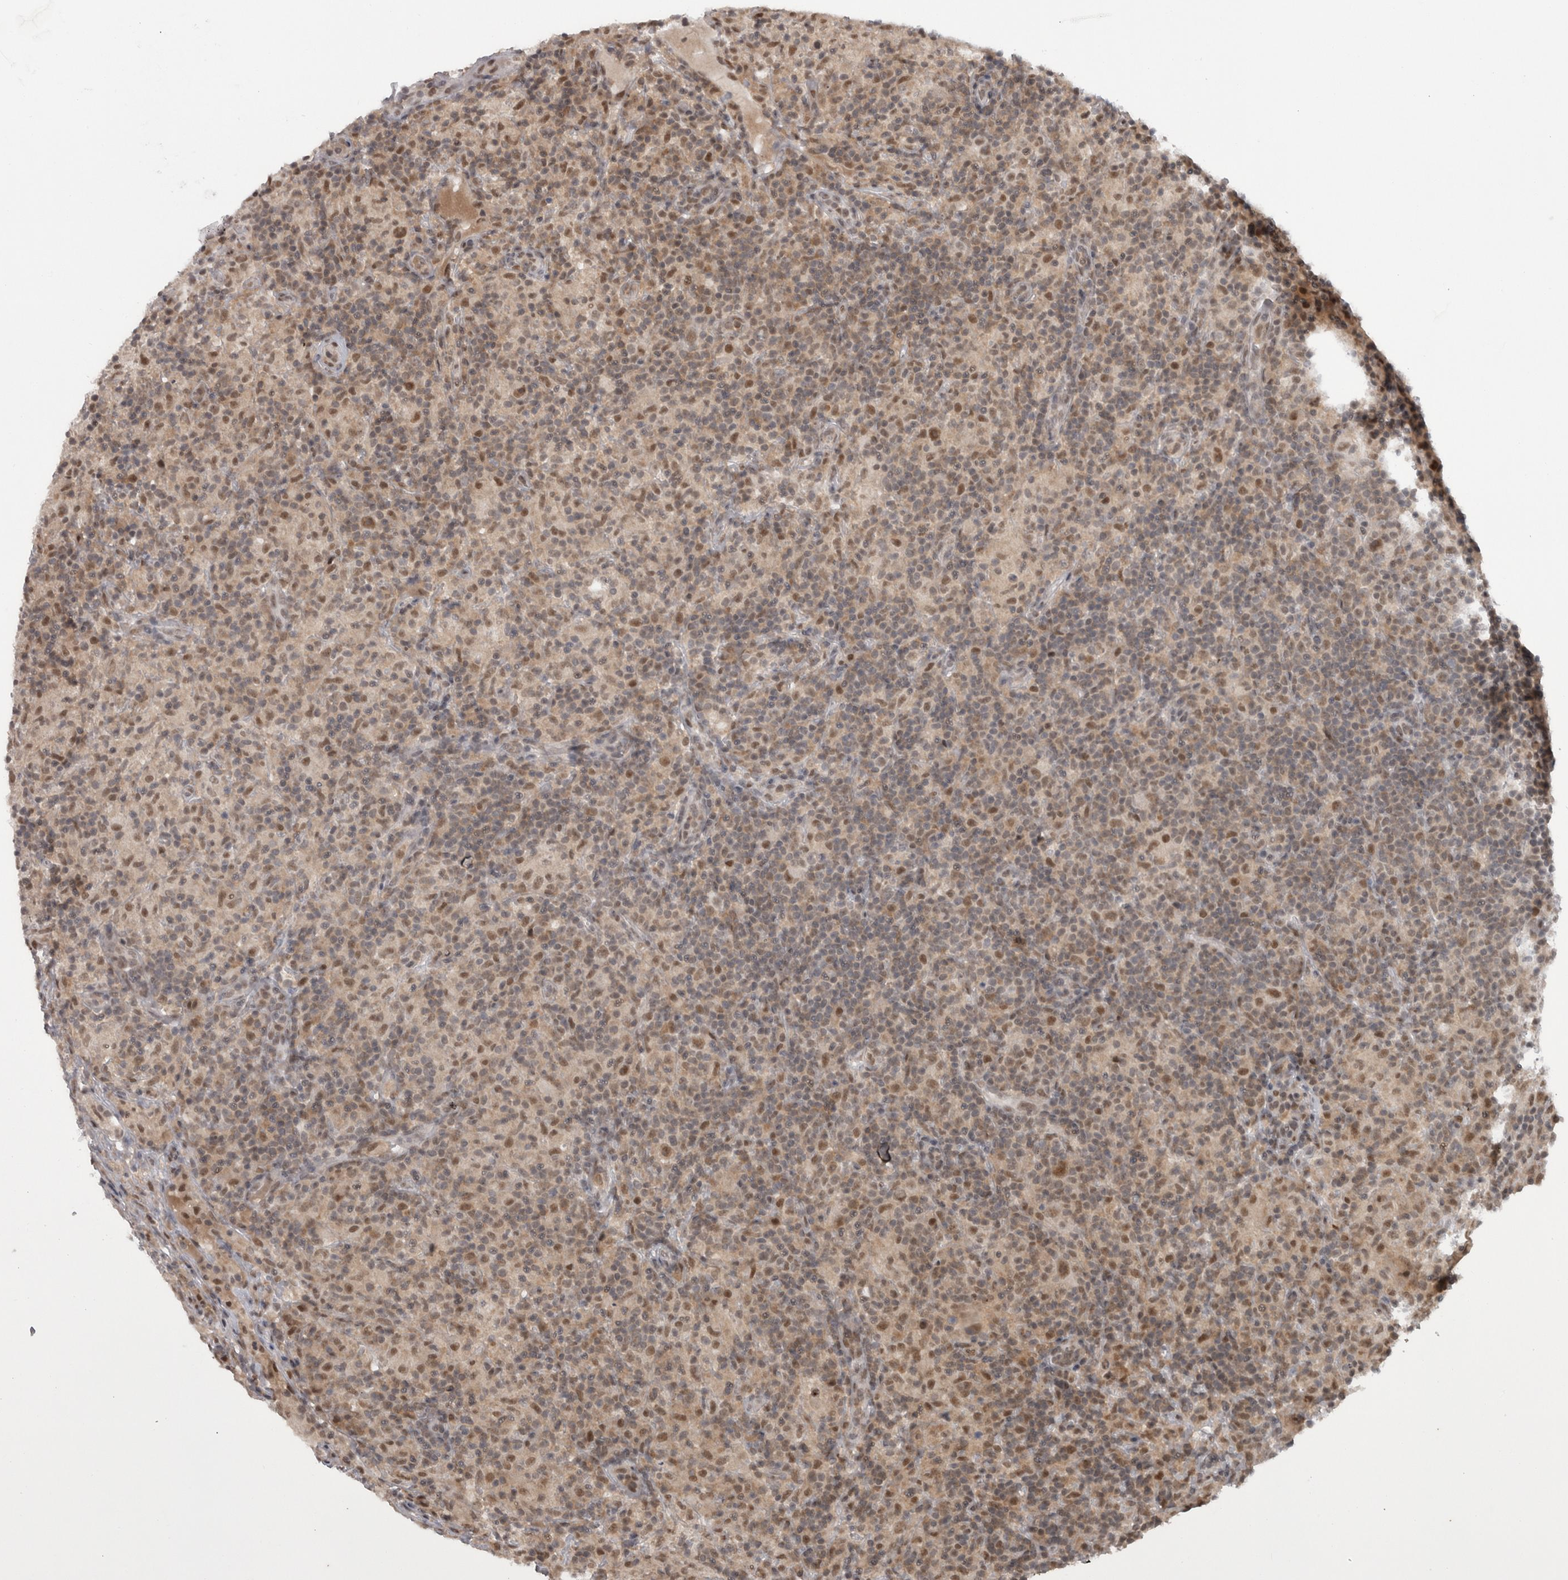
{"staining": {"intensity": "moderate", "quantity": ">75%", "location": "nuclear"}, "tissue": "lymphoma", "cell_type": "Tumor cells", "image_type": "cancer", "snomed": [{"axis": "morphology", "description": "Hodgkin's disease, NOS"}, {"axis": "topography", "description": "Lymph node"}], "caption": "Tumor cells demonstrate medium levels of moderate nuclear staining in approximately >75% of cells in lymphoma.", "gene": "MICU3", "patient": {"sex": "male", "age": 70}}